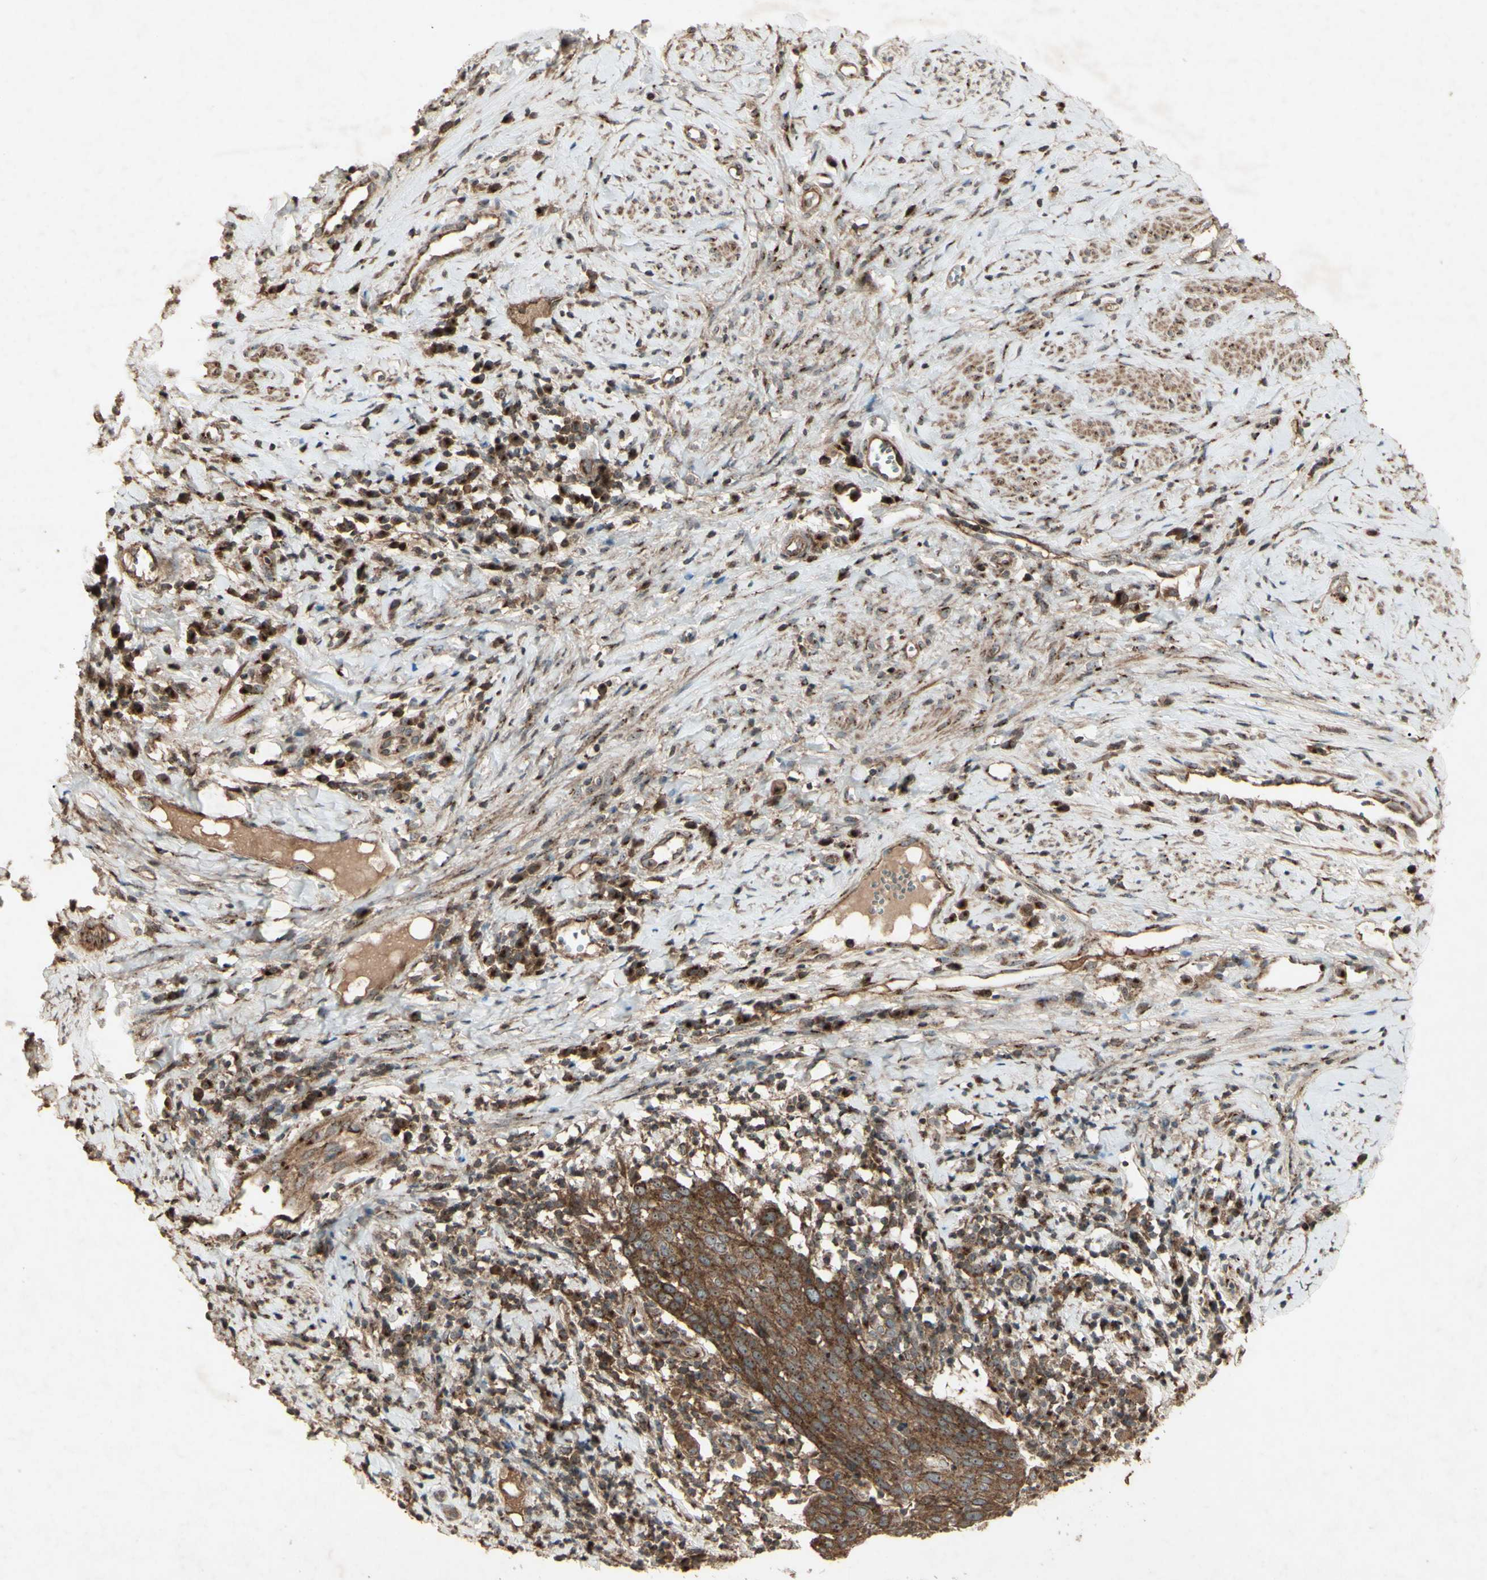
{"staining": {"intensity": "strong", "quantity": ">75%", "location": "cytoplasmic/membranous"}, "tissue": "cervical cancer", "cell_type": "Tumor cells", "image_type": "cancer", "snomed": [{"axis": "morphology", "description": "Squamous cell carcinoma, NOS"}, {"axis": "topography", "description": "Cervix"}], "caption": "Immunohistochemical staining of cervical cancer (squamous cell carcinoma) reveals high levels of strong cytoplasmic/membranous expression in approximately >75% of tumor cells. (Stains: DAB in brown, nuclei in blue, Microscopy: brightfield microscopy at high magnification).", "gene": "AP1G1", "patient": {"sex": "female", "age": 40}}